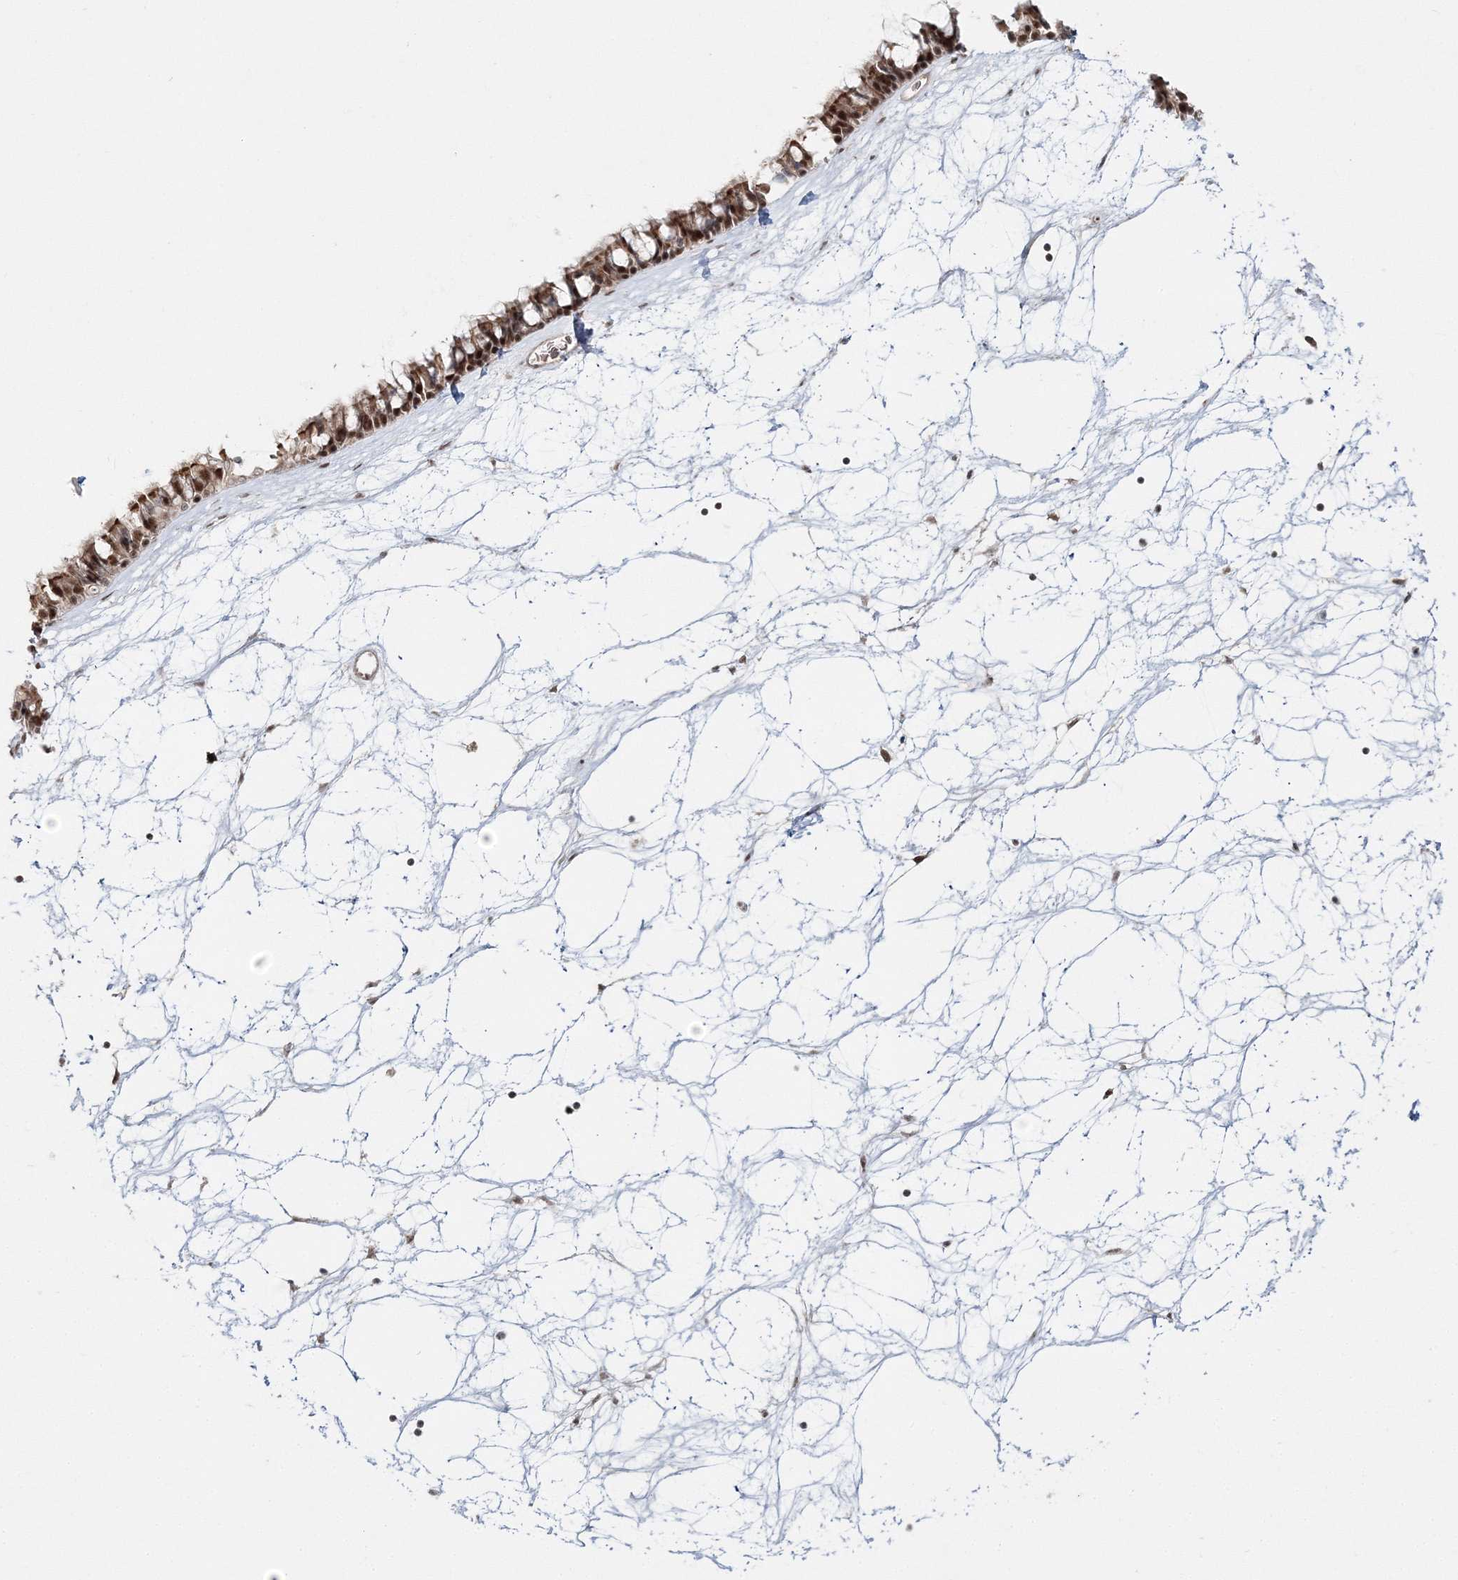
{"staining": {"intensity": "strong", "quantity": ">75%", "location": "cytoplasmic/membranous,nuclear"}, "tissue": "nasopharynx", "cell_type": "Respiratory epithelial cells", "image_type": "normal", "snomed": [{"axis": "morphology", "description": "Normal tissue, NOS"}, {"axis": "topography", "description": "Nasopharynx"}], "caption": "This image displays normal nasopharynx stained with IHC to label a protein in brown. The cytoplasmic/membranous,nuclear of respiratory epithelial cells show strong positivity for the protein. Nuclei are counter-stained blue.", "gene": "ENSG00000290315", "patient": {"sex": "male", "age": 64}}